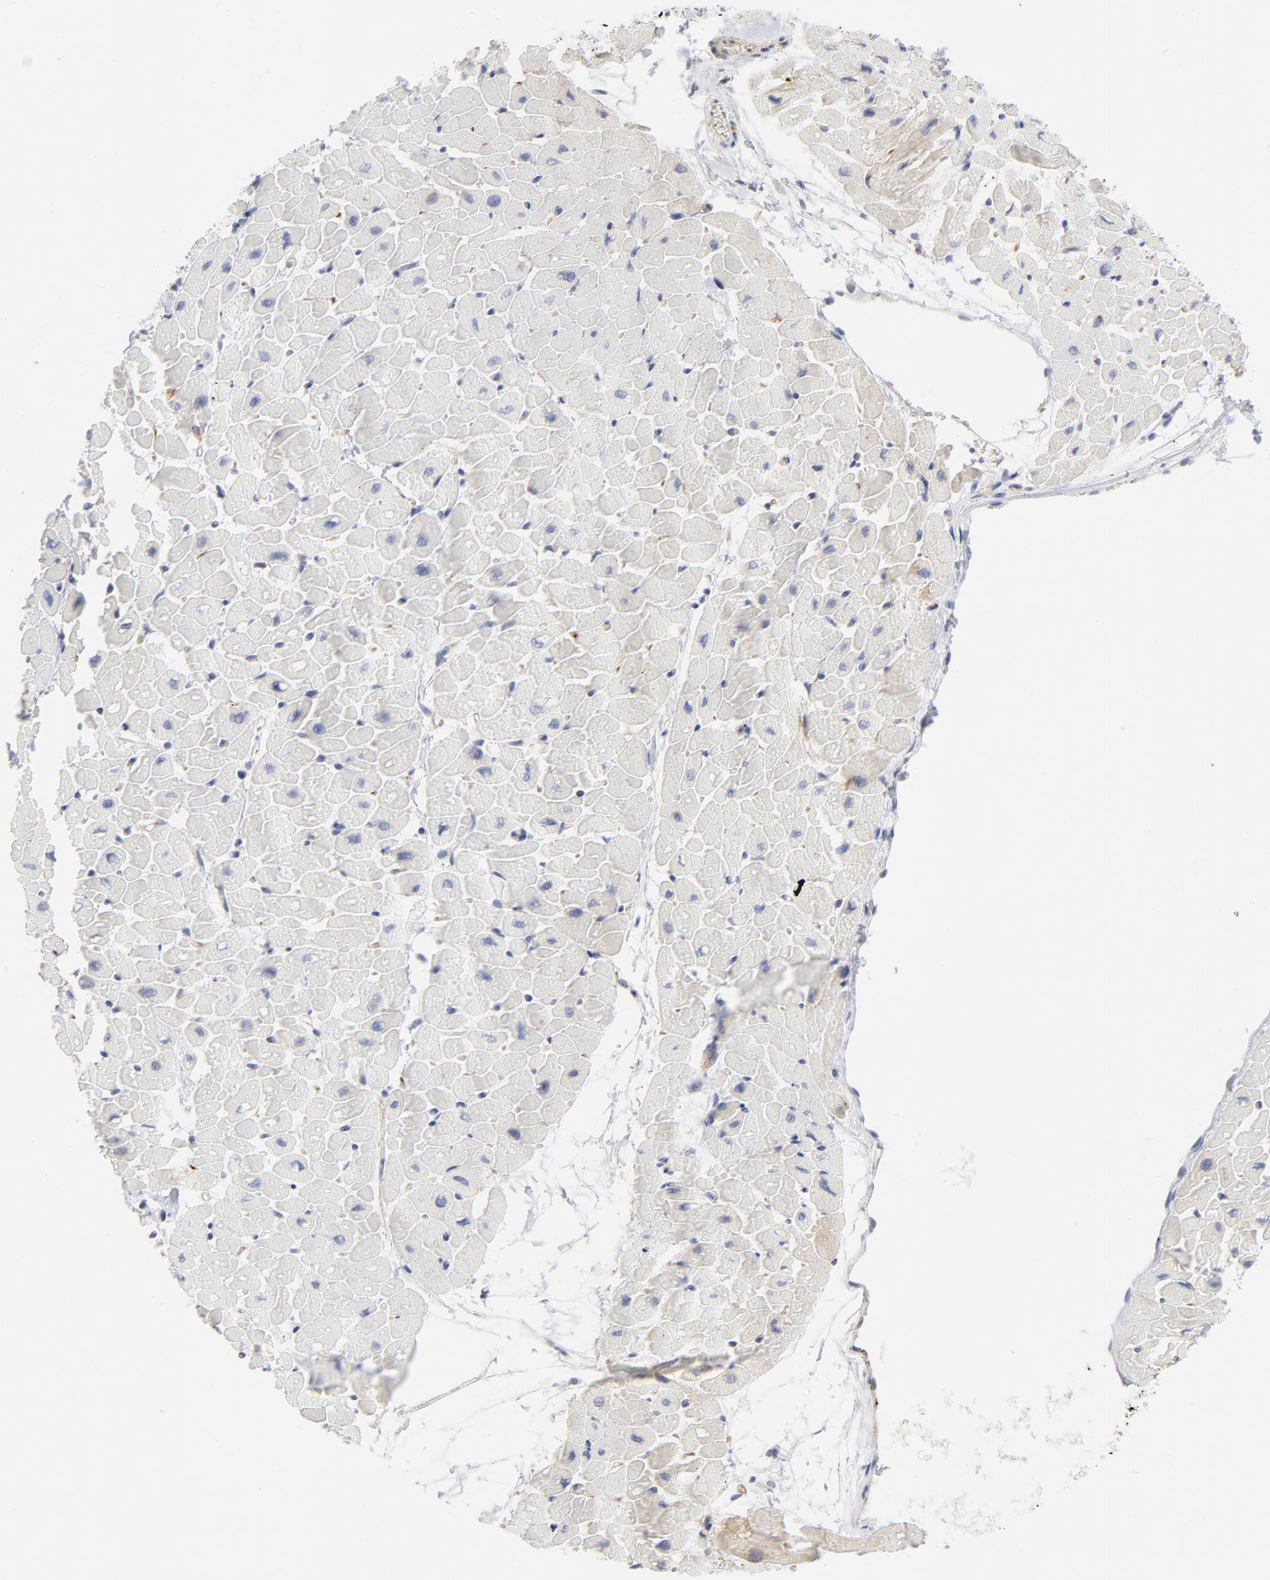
{"staining": {"intensity": "negative", "quantity": "none", "location": "none"}, "tissue": "heart muscle", "cell_type": "Cardiomyocytes", "image_type": "normal", "snomed": [{"axis": "morphology", "description": "Normal tissue, NOS"}, {"axis": "topography", "description": "Heart"}], "caption": "Cardiomyocytes show no significant staining in normal heart muscle. (Immunohistochemistry, brightfield microscopy, high magnification).", "gene": "PLAT", "patient": {"sex": "male", "age": 45}}